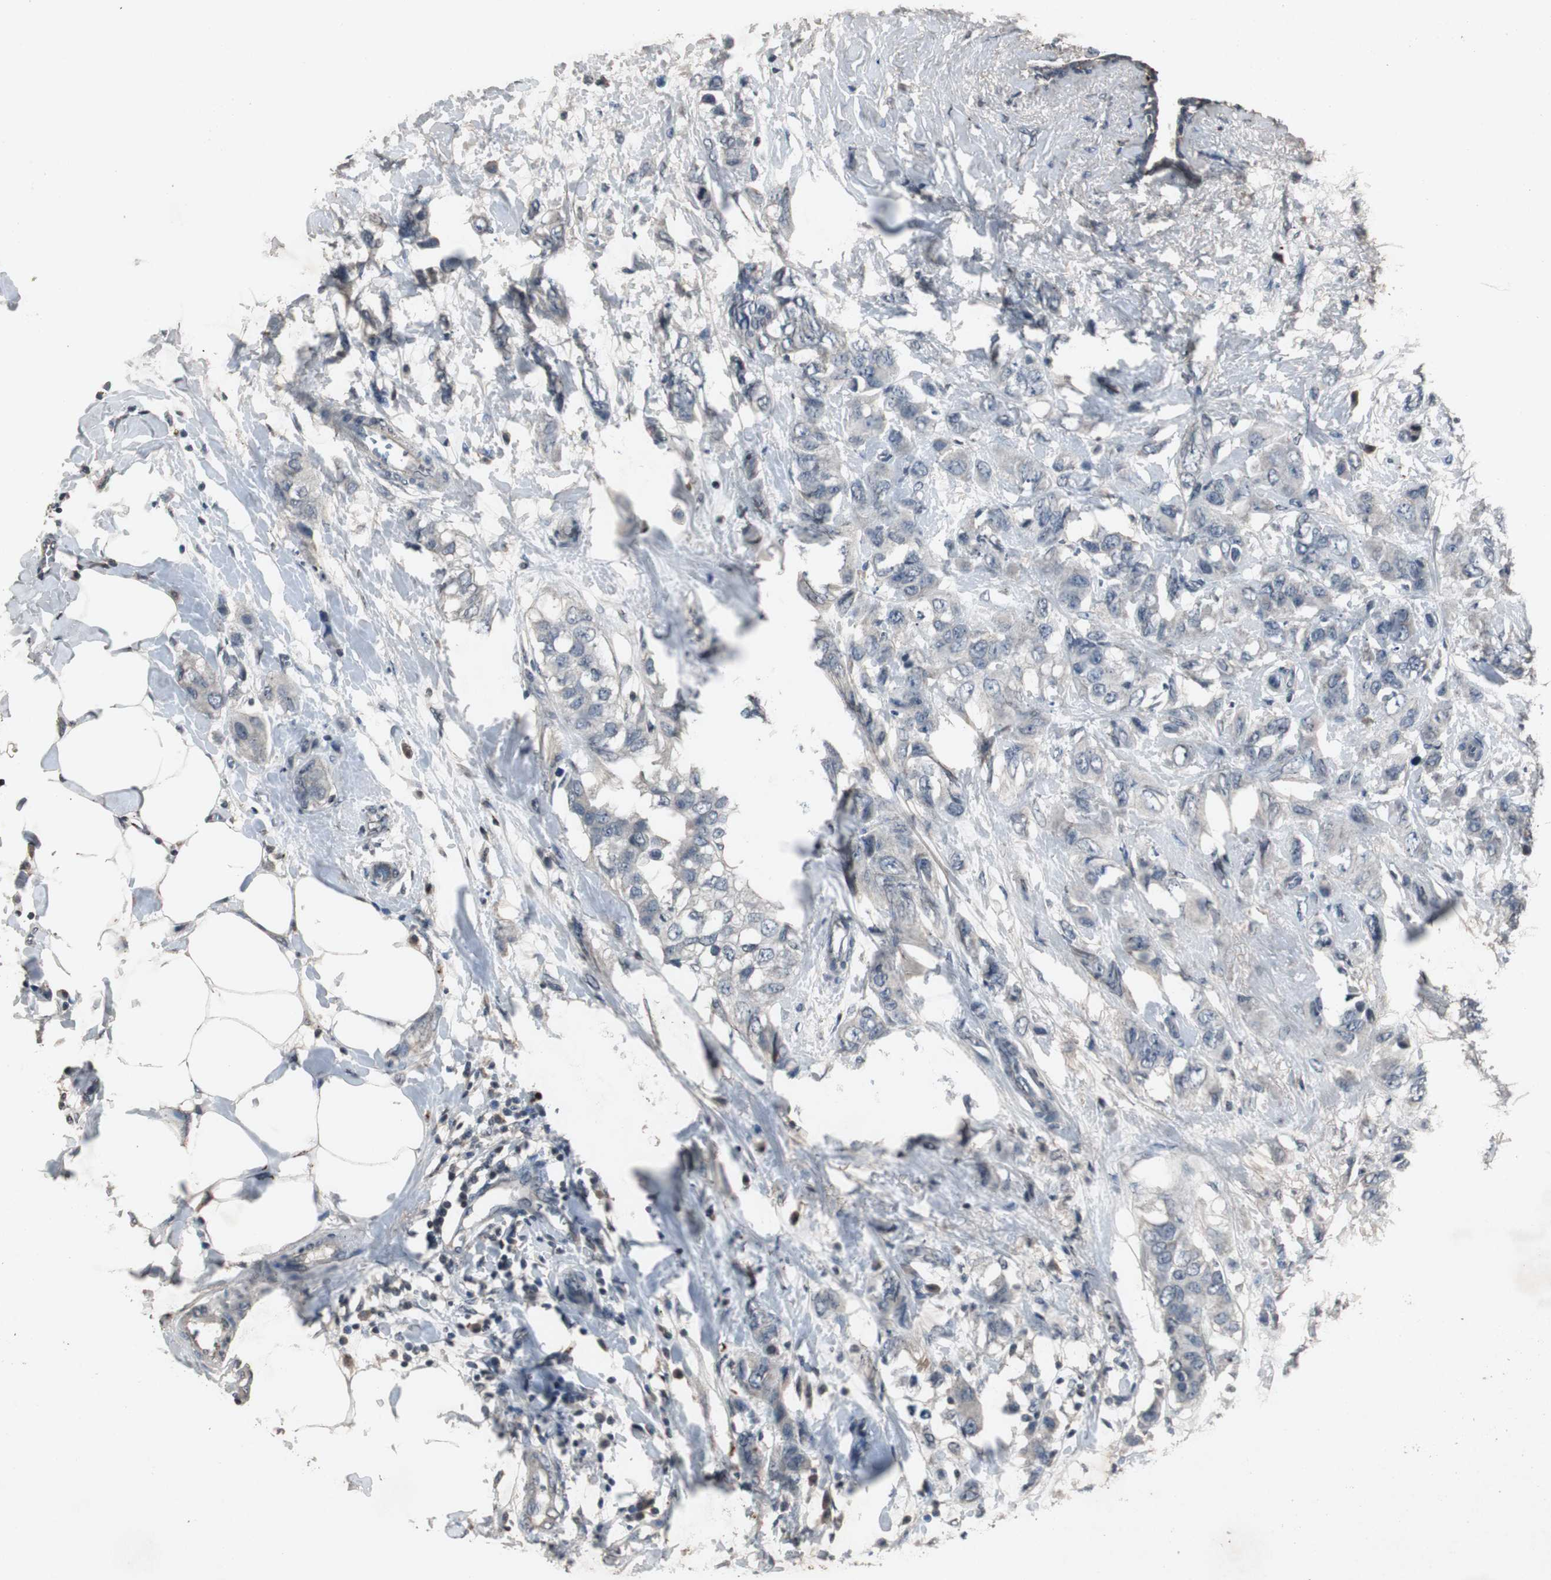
{"staining": {"intensity": "negative", "quantity": "none", "location": "none"}, "tissue": "breast cancer", "cell_type": "Tumor cells", "image_type": "cancer", "snomed": [{"axis": "morphology", "description": "Normal tissue, NOS"}, {"axis": "morphology", "description": "Duct carcinoma"}, {"axis": "topography", "description": "Breast"}], "caption": "IHC image of human breast infiltrating ductal carcinoma stained for a protein (brown), which exhibits no expression in tumor cells.", "gene": "ADNP2", "patient": {"sex": "female", "age": 50}}